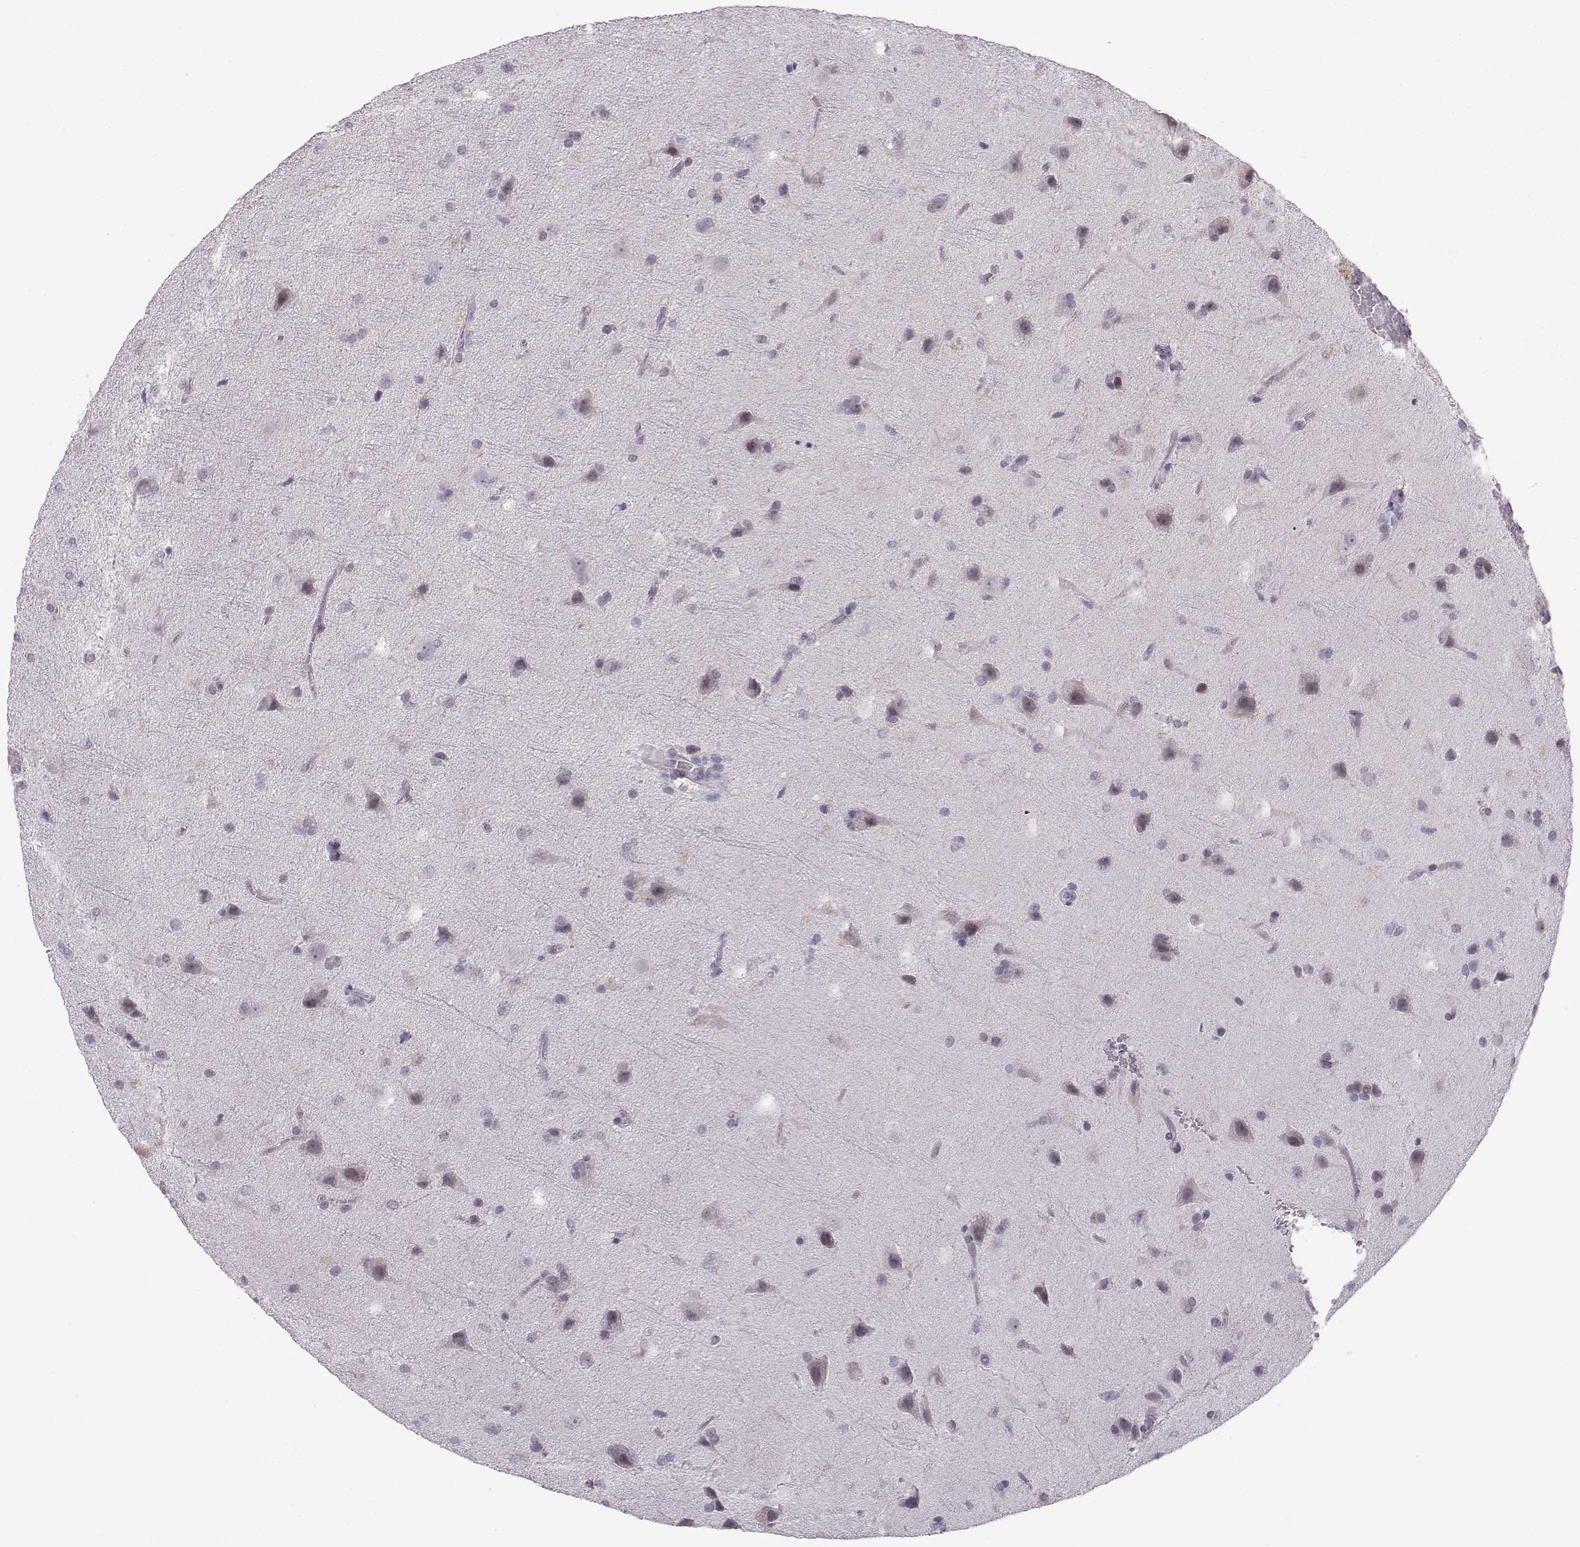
{"staining": {"intensity": "negative", "quantity": "none", "location": "none"}, "tissue": "glioma", "cell_type": "Tumor cells", "image_type": "cancer", "snomed": [{"axis": "morphology", "description": "Glioma, malignant, Low grade"}, {"axis": "topography", "description": "Brain"}], "caption": "Immunohistochemical staining of glioma shows no significant staining in tumor cells.", "gene": "C16orf86", "patient": {"sex": "male", "age": 58}}